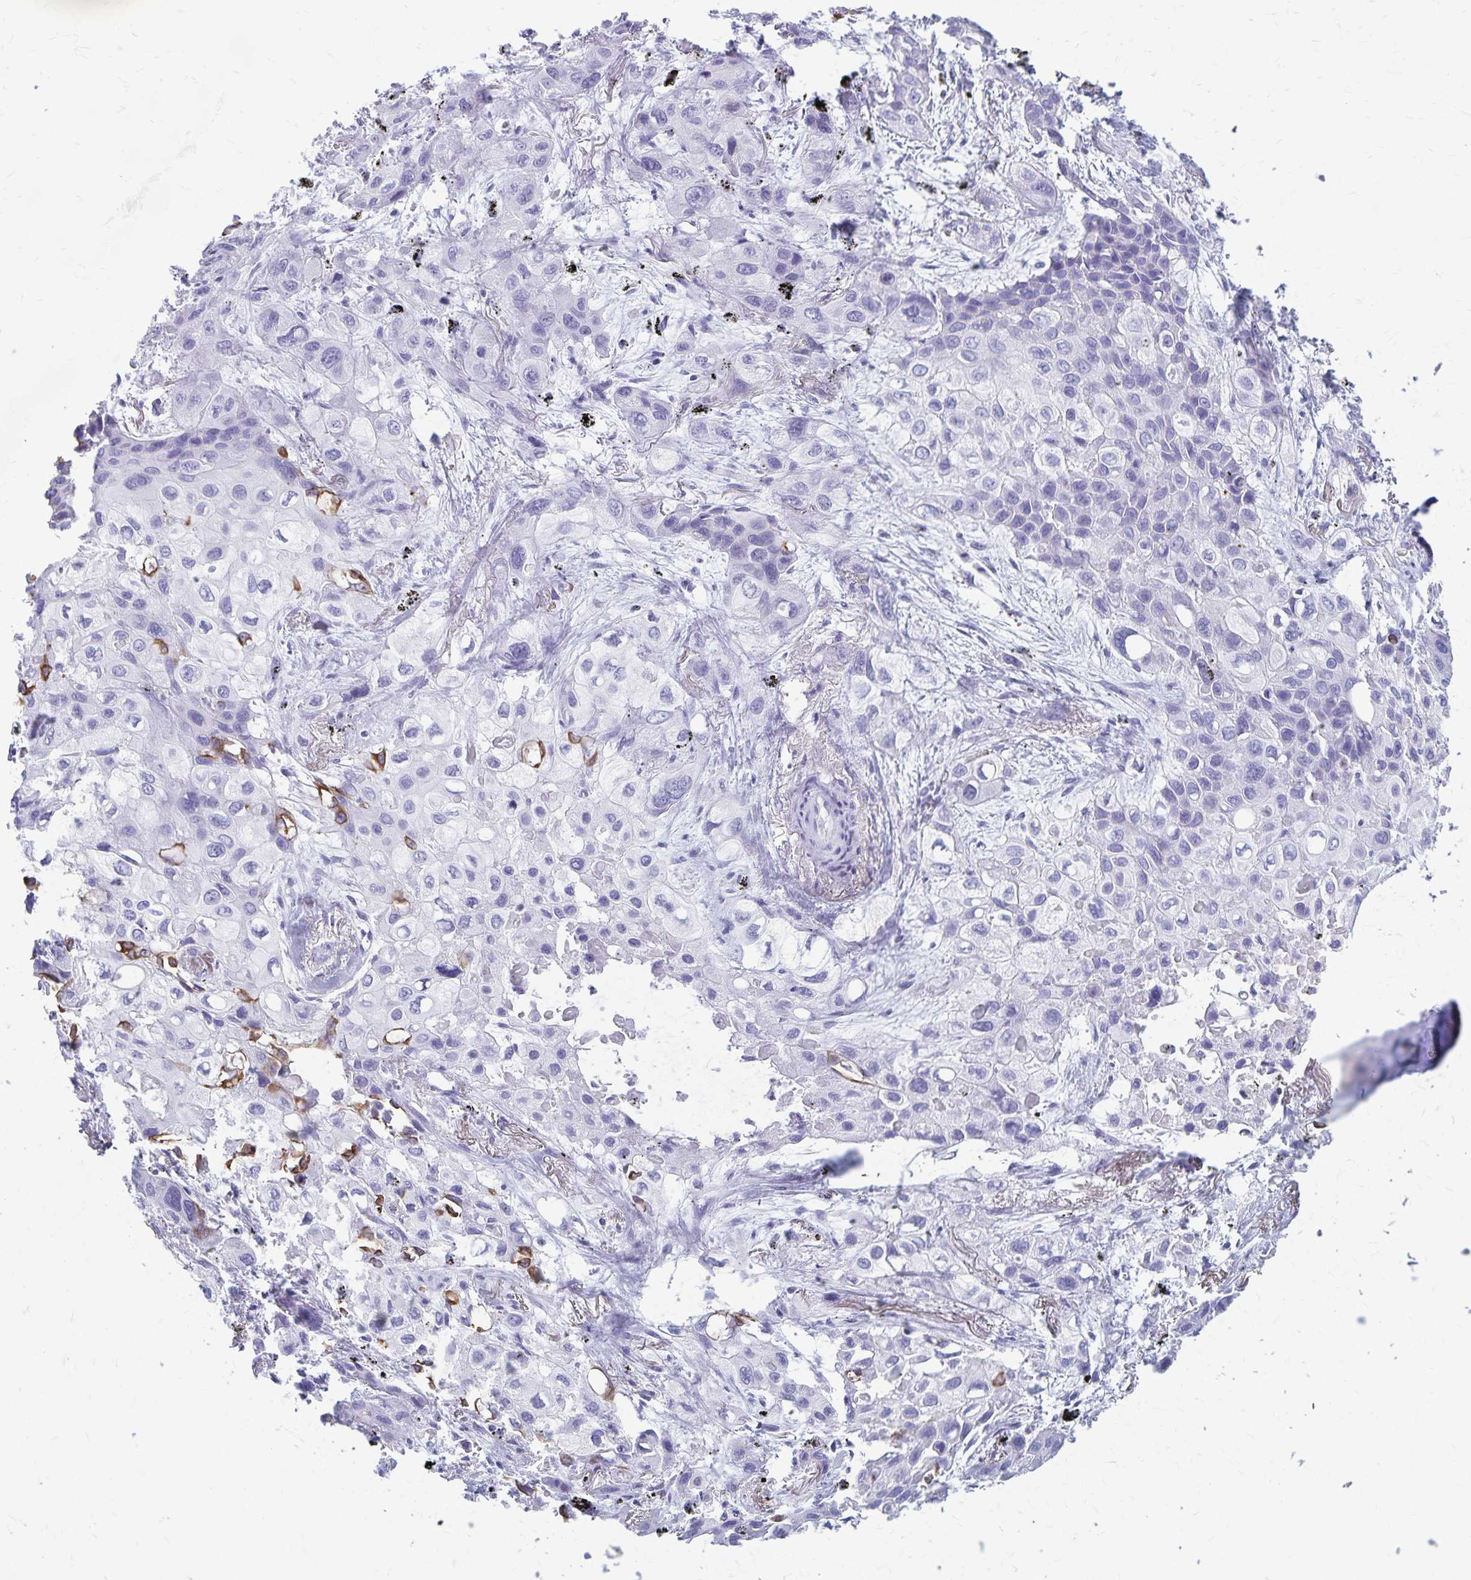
{"staining": {"intensity": "negative", "quantity": "none", "location": "none"}, "tissue": "lung cancer", "cell_type": "Tumor cells", "image_type": "cancer", "snomed": [{"axis": "morphology", "description": "Squamous cell carcinoma, NOS"}, {"axis": "morphology", "description": "Squamous cell carcinoma, metastatic, NOS"}, {"axis": "topography", "description": "Lung"}], "caption": "The photomicrograph demonstrates no significant expression in tumor cells of lung cancer.", "gene": "GPBAR1", "patient": {"sex": "male", "age": 59}}